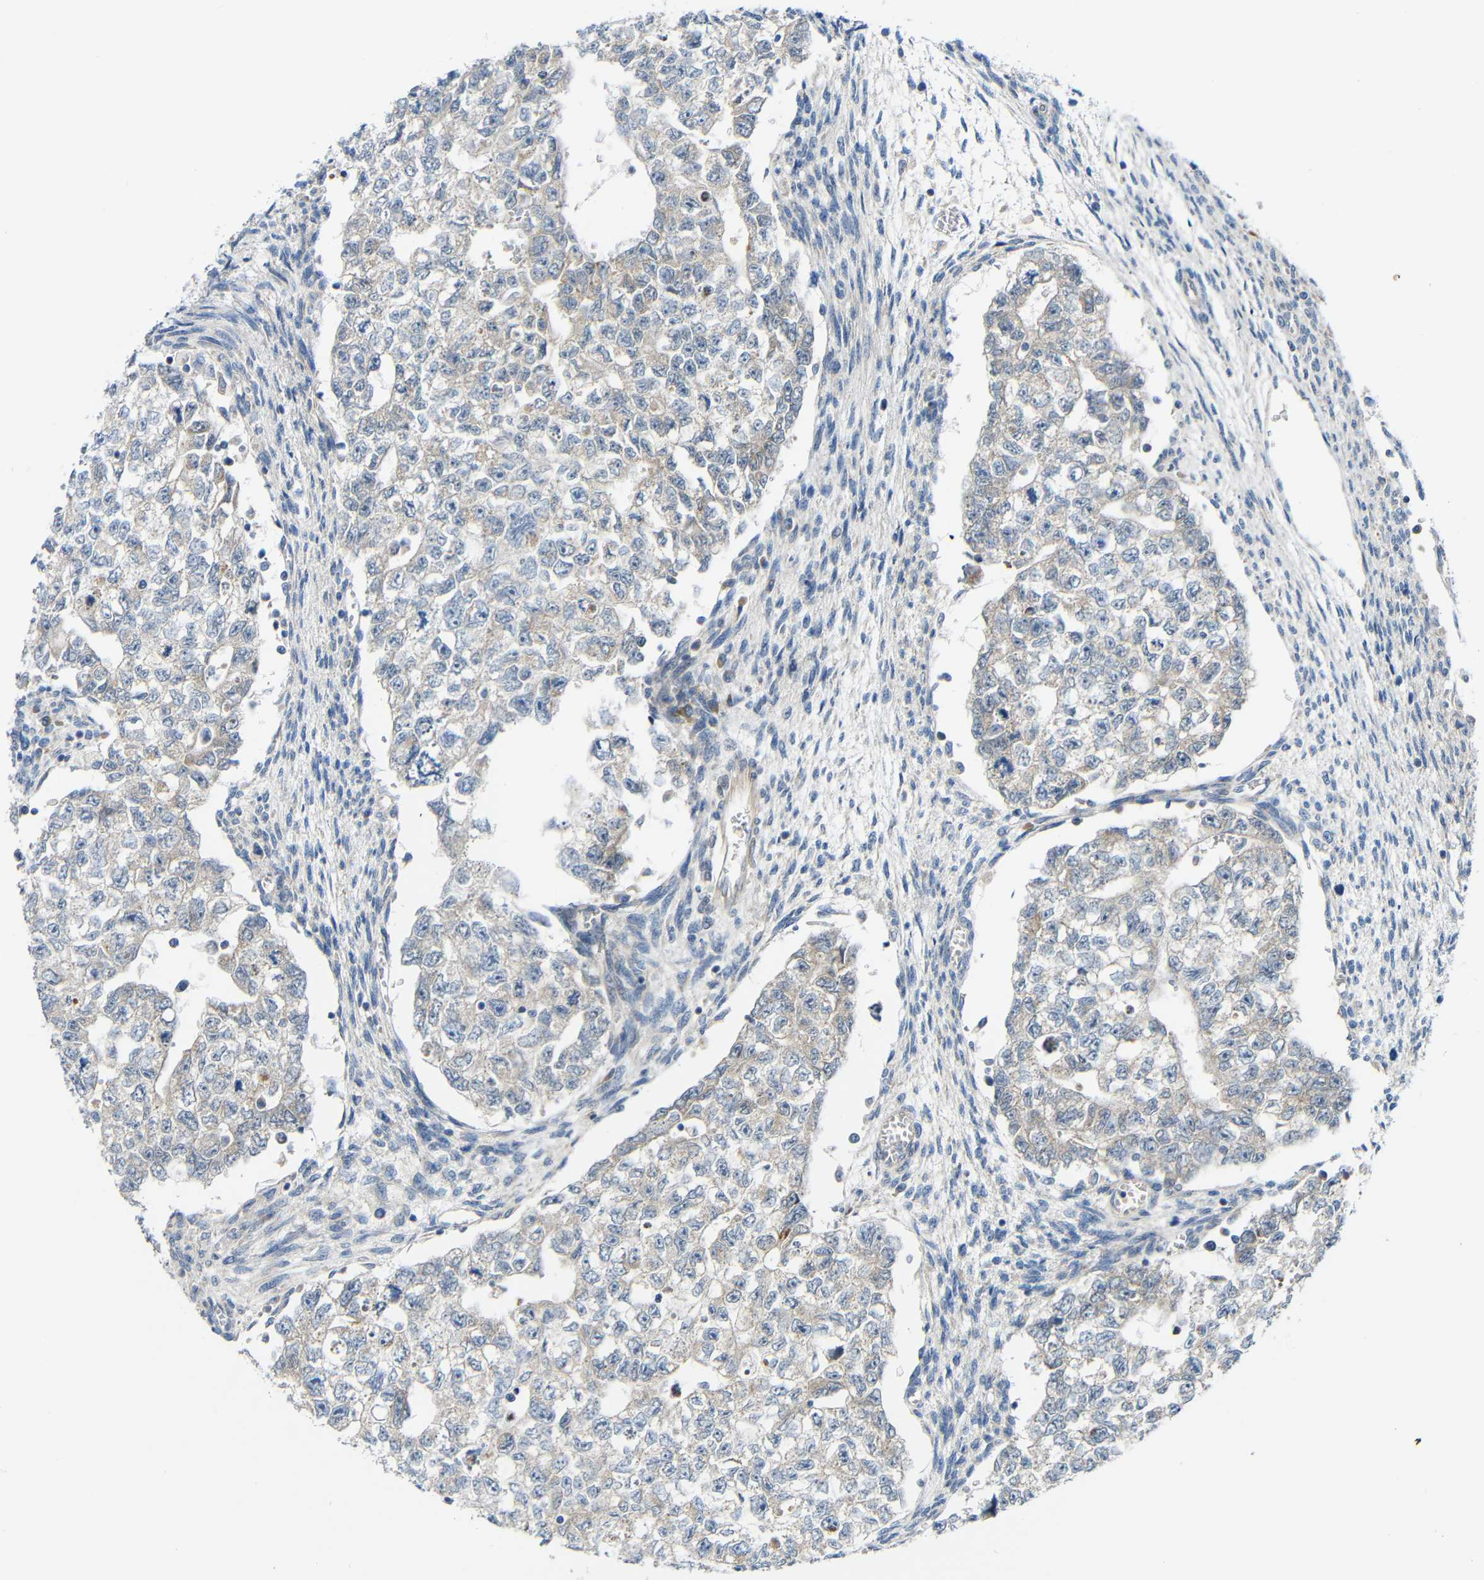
{"staining": {"intensity": "negative", "quantity": "none", "location": "none"}, "tissue": "testis cancer", "cell_type": "Tumor cells", "image_type": "cancer", "snomed": [{"axis": "morphology", "description": "Seminoma, NOS"}, {"axis": "morphology", "description": "Carcinoma, Embryonal, NOS"}, {"axis": "topography", "description": "Testis"}], "caption": "Immunohistochemistry (IHC) image of human testis cancer (seminoma) stained for a protein (brown), which displays no positivity in tumor cells.", "gene": "TMEM25", "patient": {"sex": "male", "age": 38}}